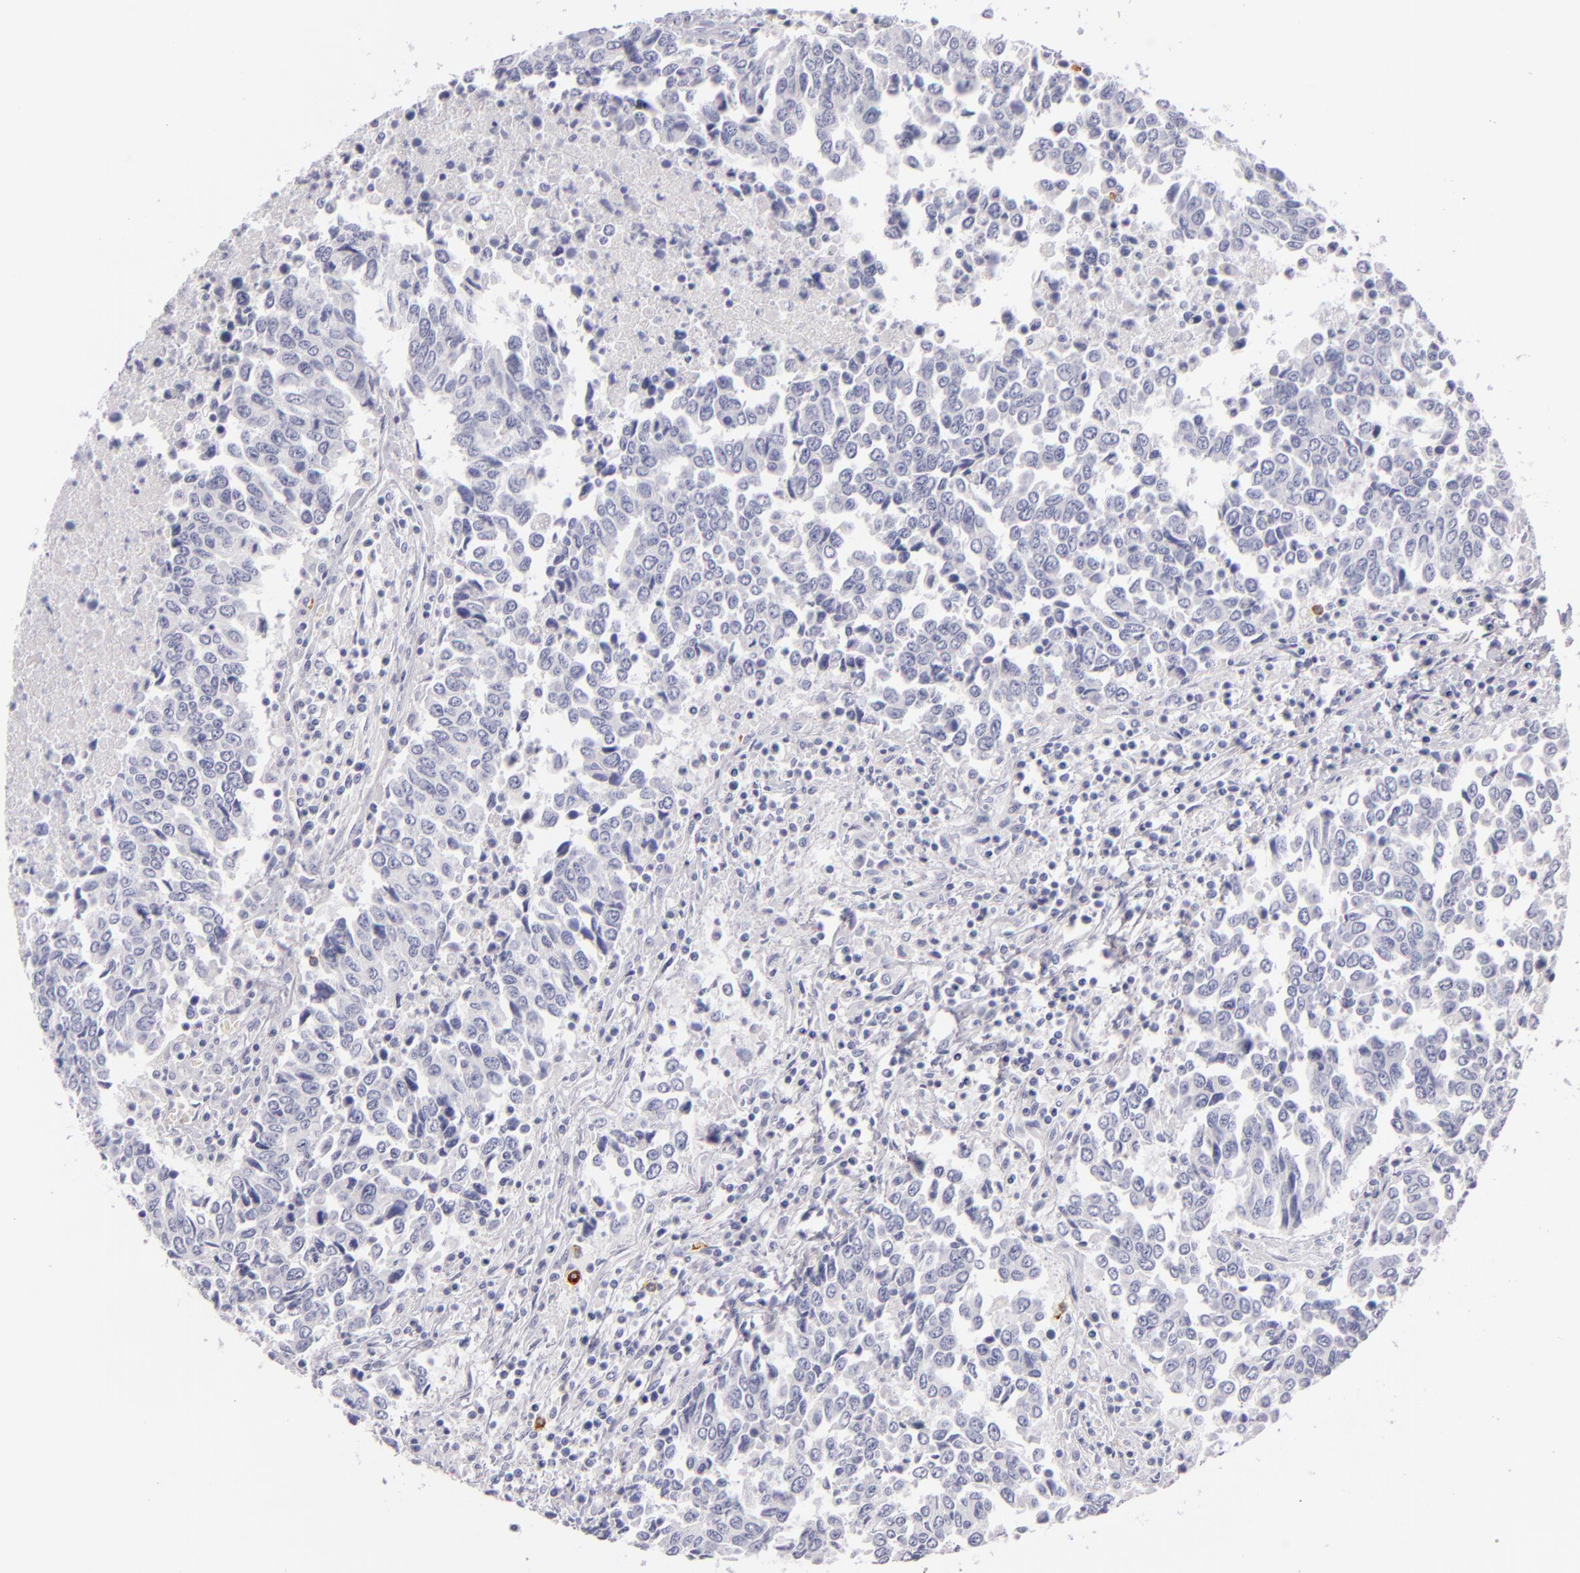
{"staining": {"intensity": "negative", "quantity": "none", "location": "none"}, "tissue": "urothelial cancer", "cell_type": "Tumor cells", "image_type": "cancer", "snomed": [{"axis": "morphology", "description": "Urothelial carcinoma, High grade"}, {"axis": "topography", "description": "Urinary bladder"}], "caption": "This is an IHC image of human high-grade urothelial carcinoma. There is no staining in tumor cells.", "gene": "CD207", "patient": {"sex": "male", "age": 86}}